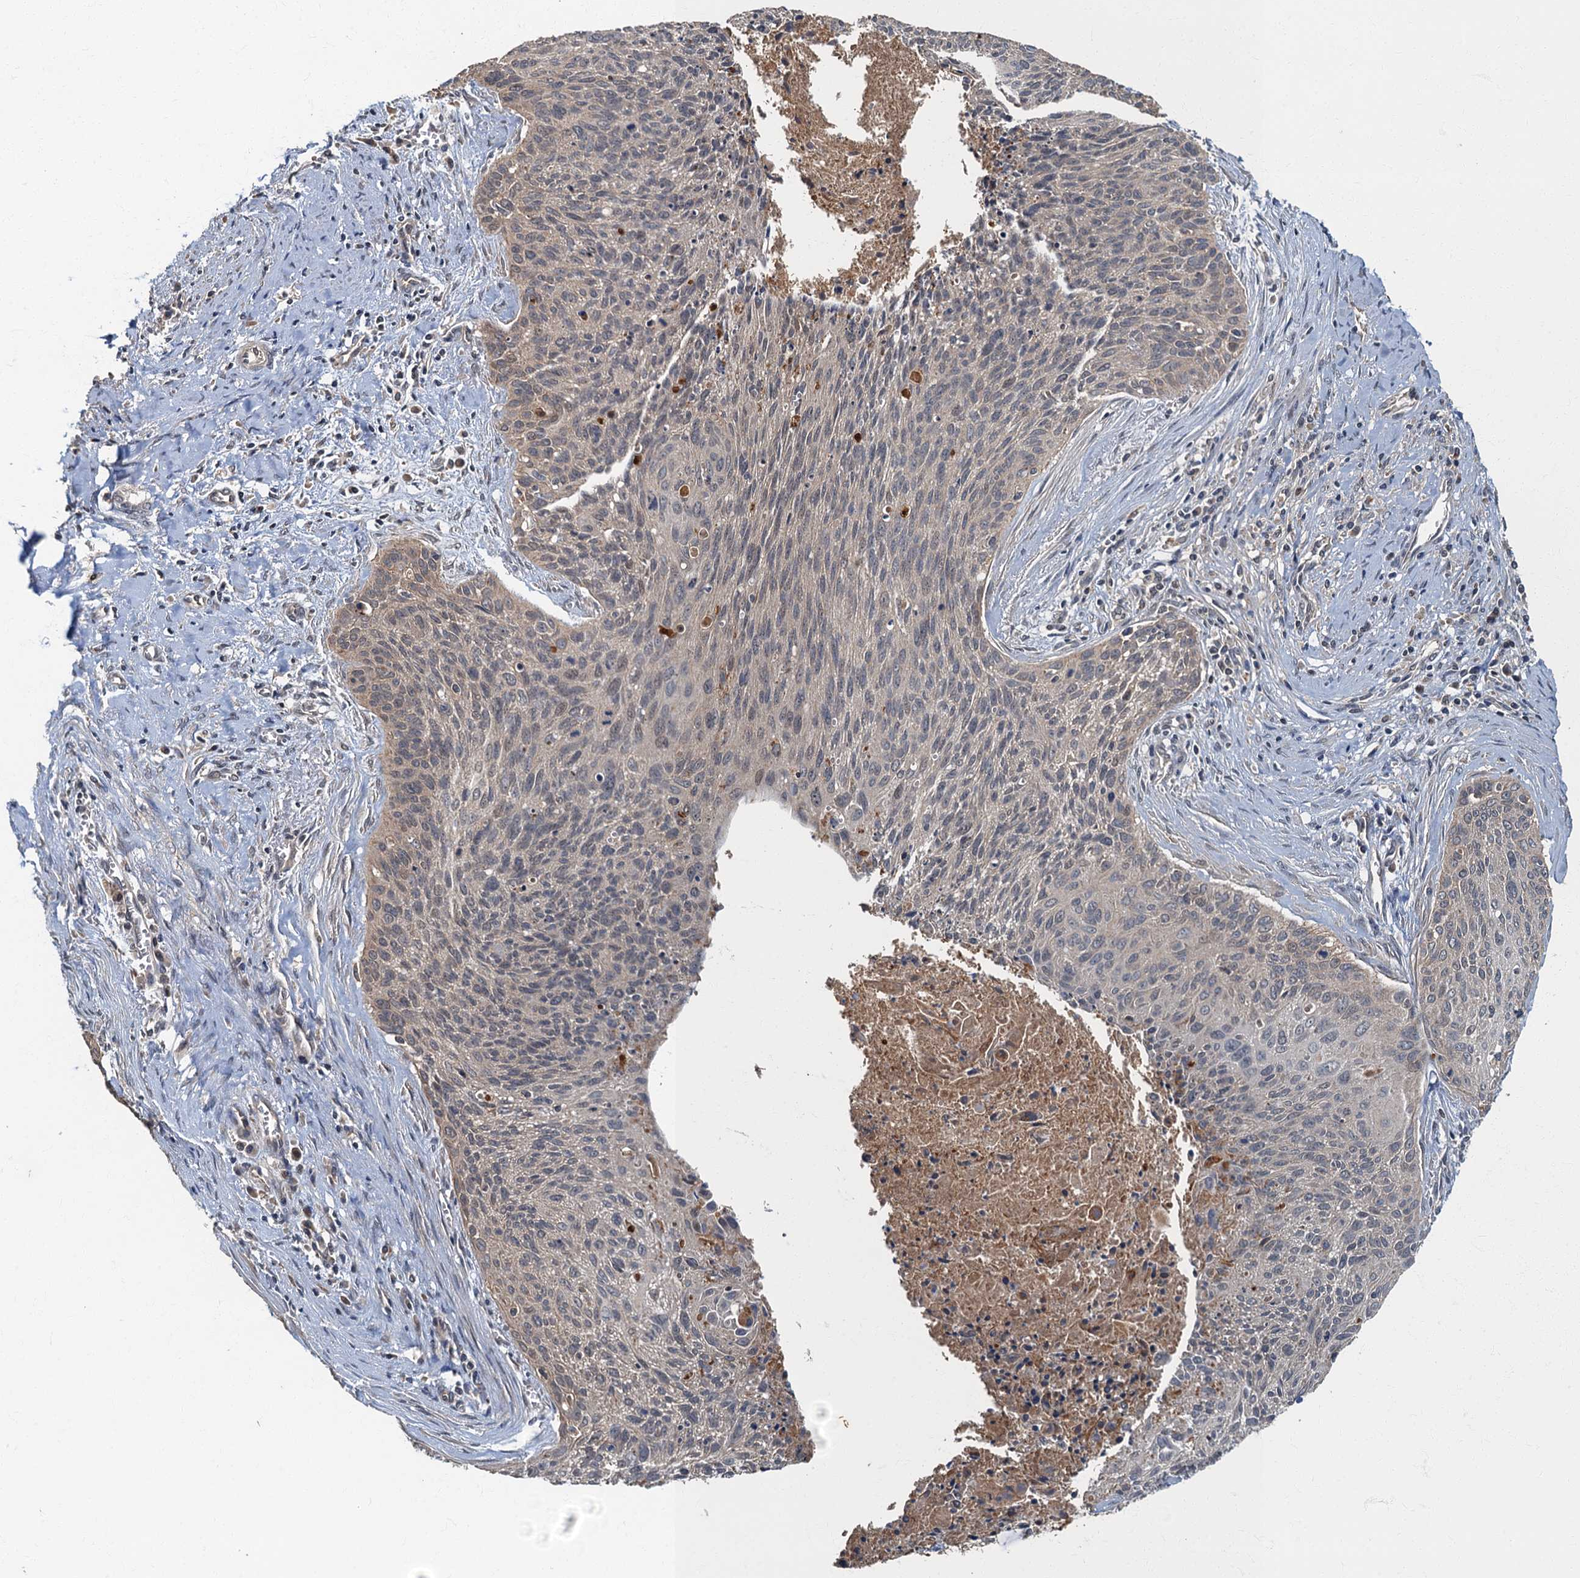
{"staining": {"intensity": "weak", "quantity": "25%-75%", "location": "cytoplasmic/membranous"}, "tissue": "cervical cancer", "cell_type": "Tumor cells", "image_type": "cancer", "snomed": [{"axis": "morphology", "description": "Squamous cell carcinoma, NOS"}, {"axis": "topography", "description": "Cervix"}], "caption": "A high-resolution histopathology image shows immunohistochemistry staining of squamous cell carcinoma (cervical), which displays weak cytoplasmic/membranous staining in about 25%-75% of tumor cells. The protein is shown in brown color, while the nuclei are stained blue.", "gene": "WDCP", "patient": {"sex": "female", "age": 55}}